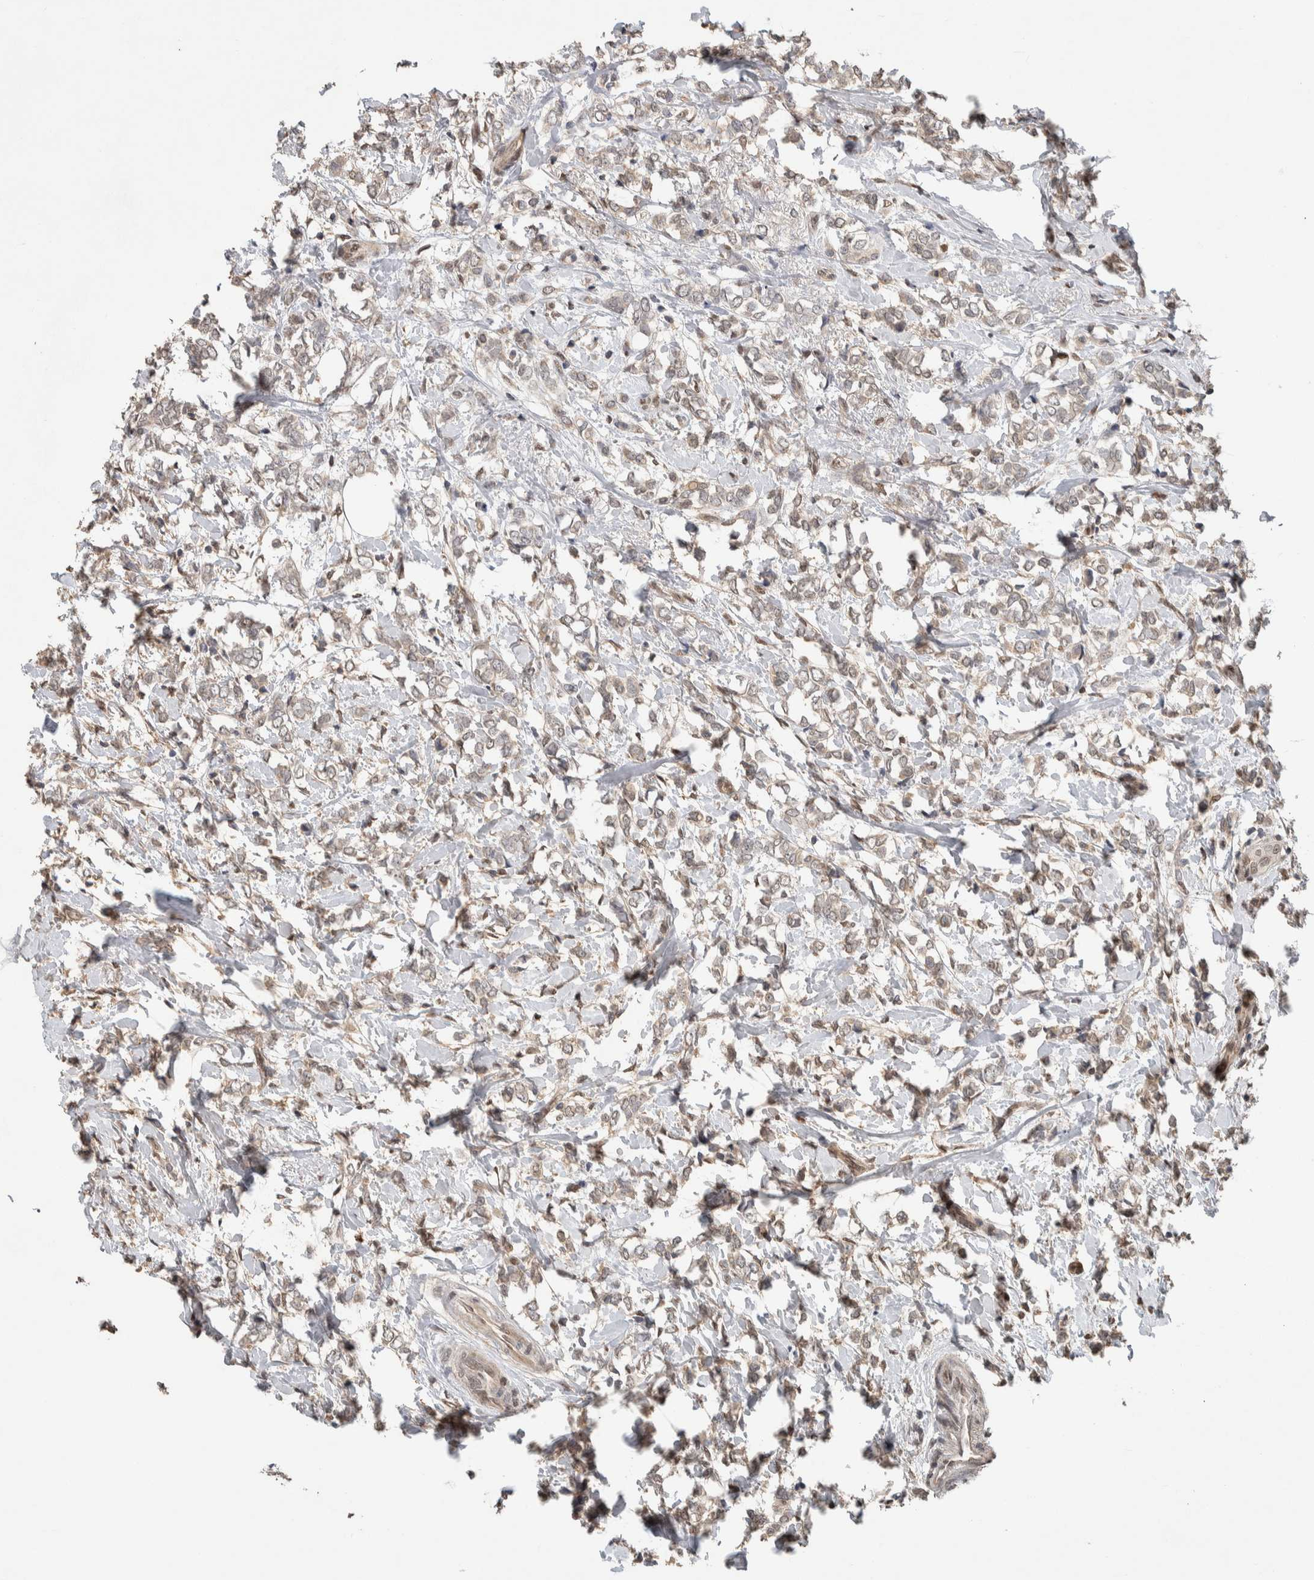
{"staining": {"intensity": "weak", "quantity": ">75%", "location": "nuclear"}, "tissue": "breast cancer", "cell_type": "Tumor cells", "image_type": "cancer", "snomed": [{"axis": "morphology", "description": "Normal tissue, NOS"}, {"axis": "morphology", "description": "Lobular carcinoma"}, {"axis": "topography", "description": "Breast"}], "caption": "Protein expression analysis of breast cancer exhibits weak nuclear expression in approximately >75% of tumor cells.", "gene": "CYSRT1", "patient": {"sex": "female", "age": 47}}